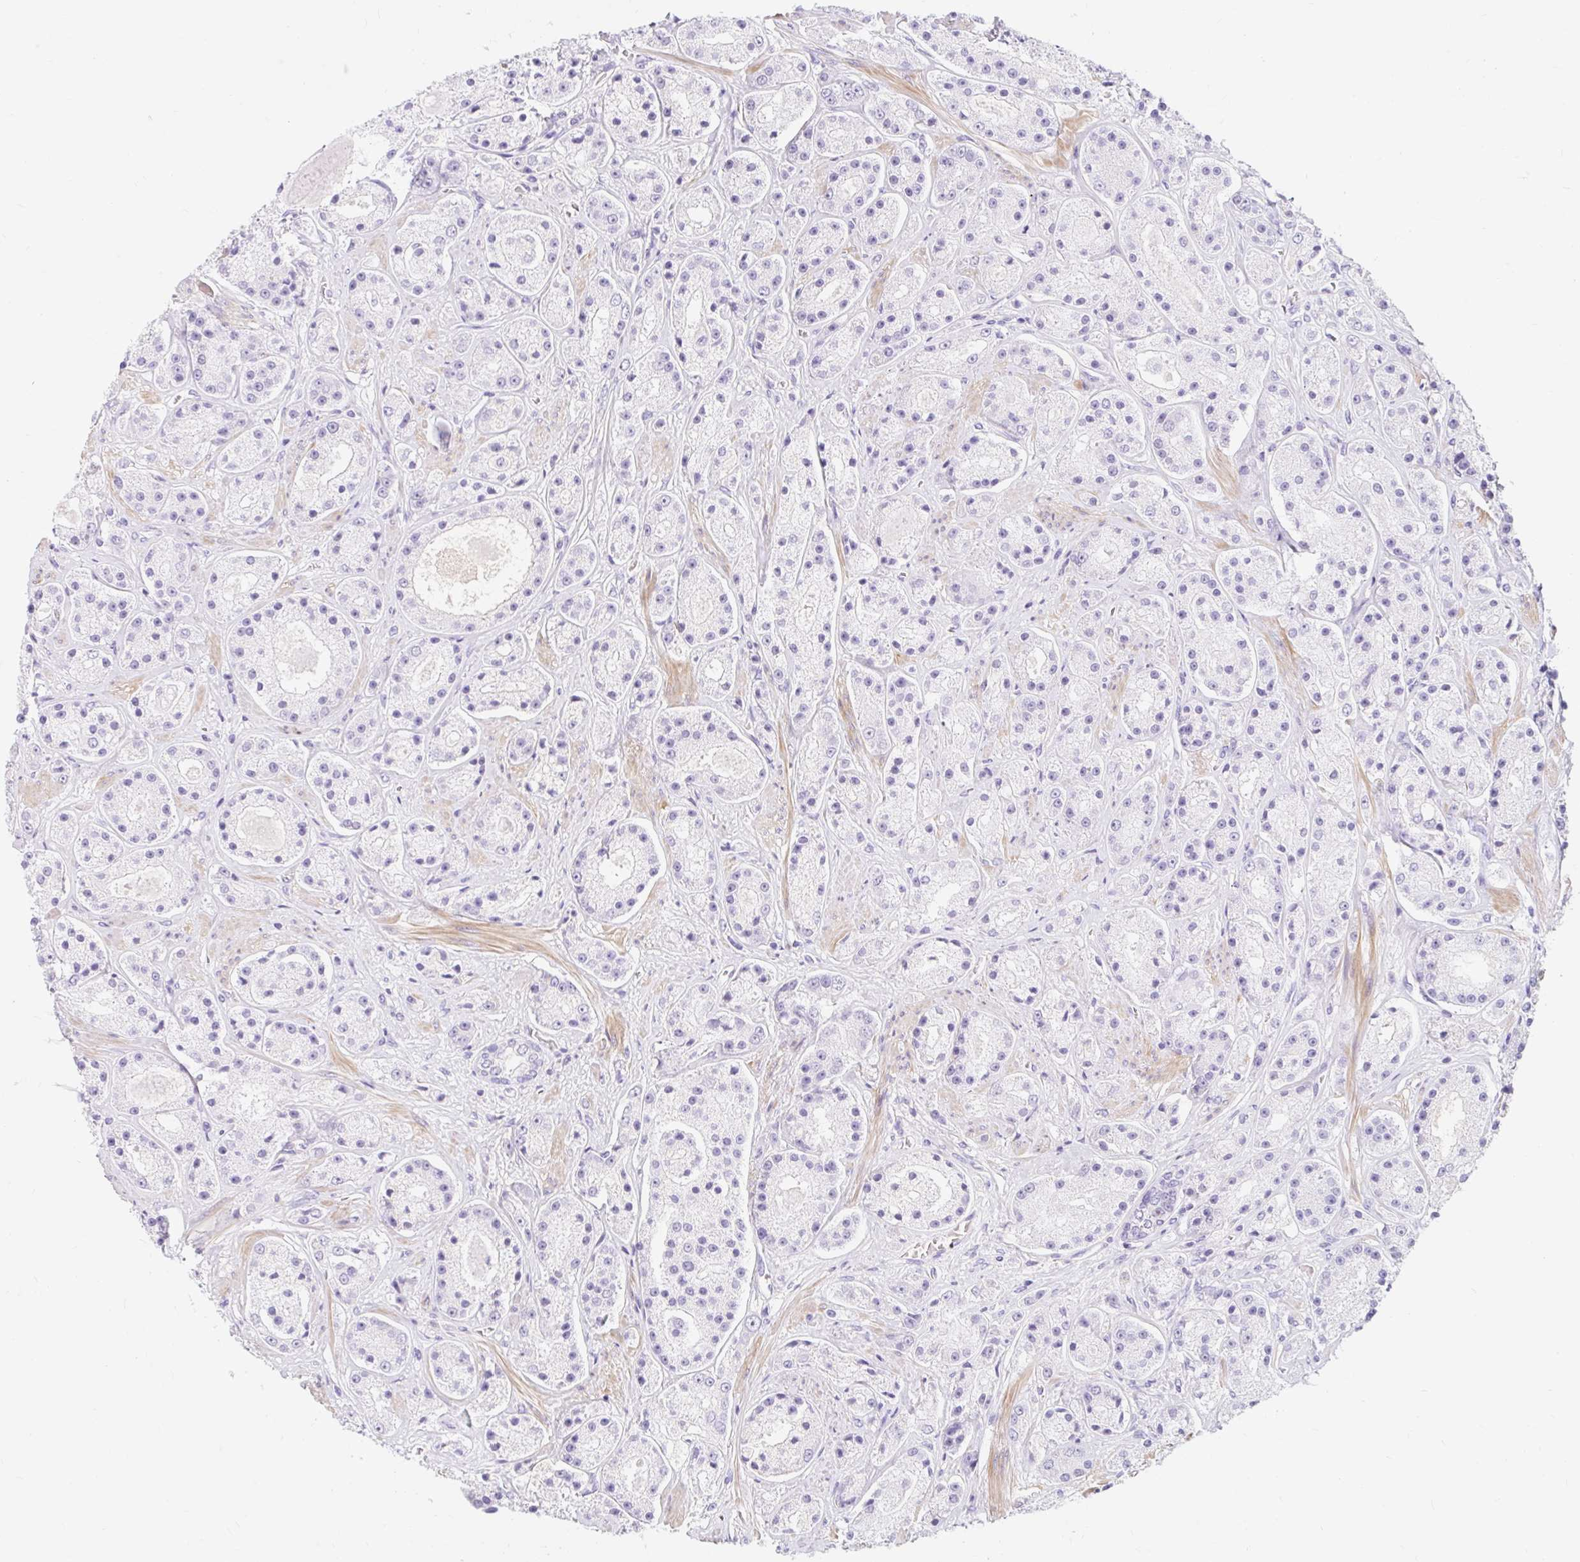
{"staining": {"intensity": "negative", "quantity": "none", "location": "none"}, "tissue": "prostate cancer", "cell_type": "Tumor cells", "image_type": "cancer", "snomed": [{"axis": "morphology", "description": "Adenocarcinoma, High grade"}, {"axis": "topography", "description": "Prostate"}], "caption": "High power microscopy photomicrograph of an immunohistochemistry (IHC) photomicrograph of prostate cancer, revealing no significant expression in tumor cells.", "gene": "SLC28A1", "patient": {"sex": "male", "age": 67}}